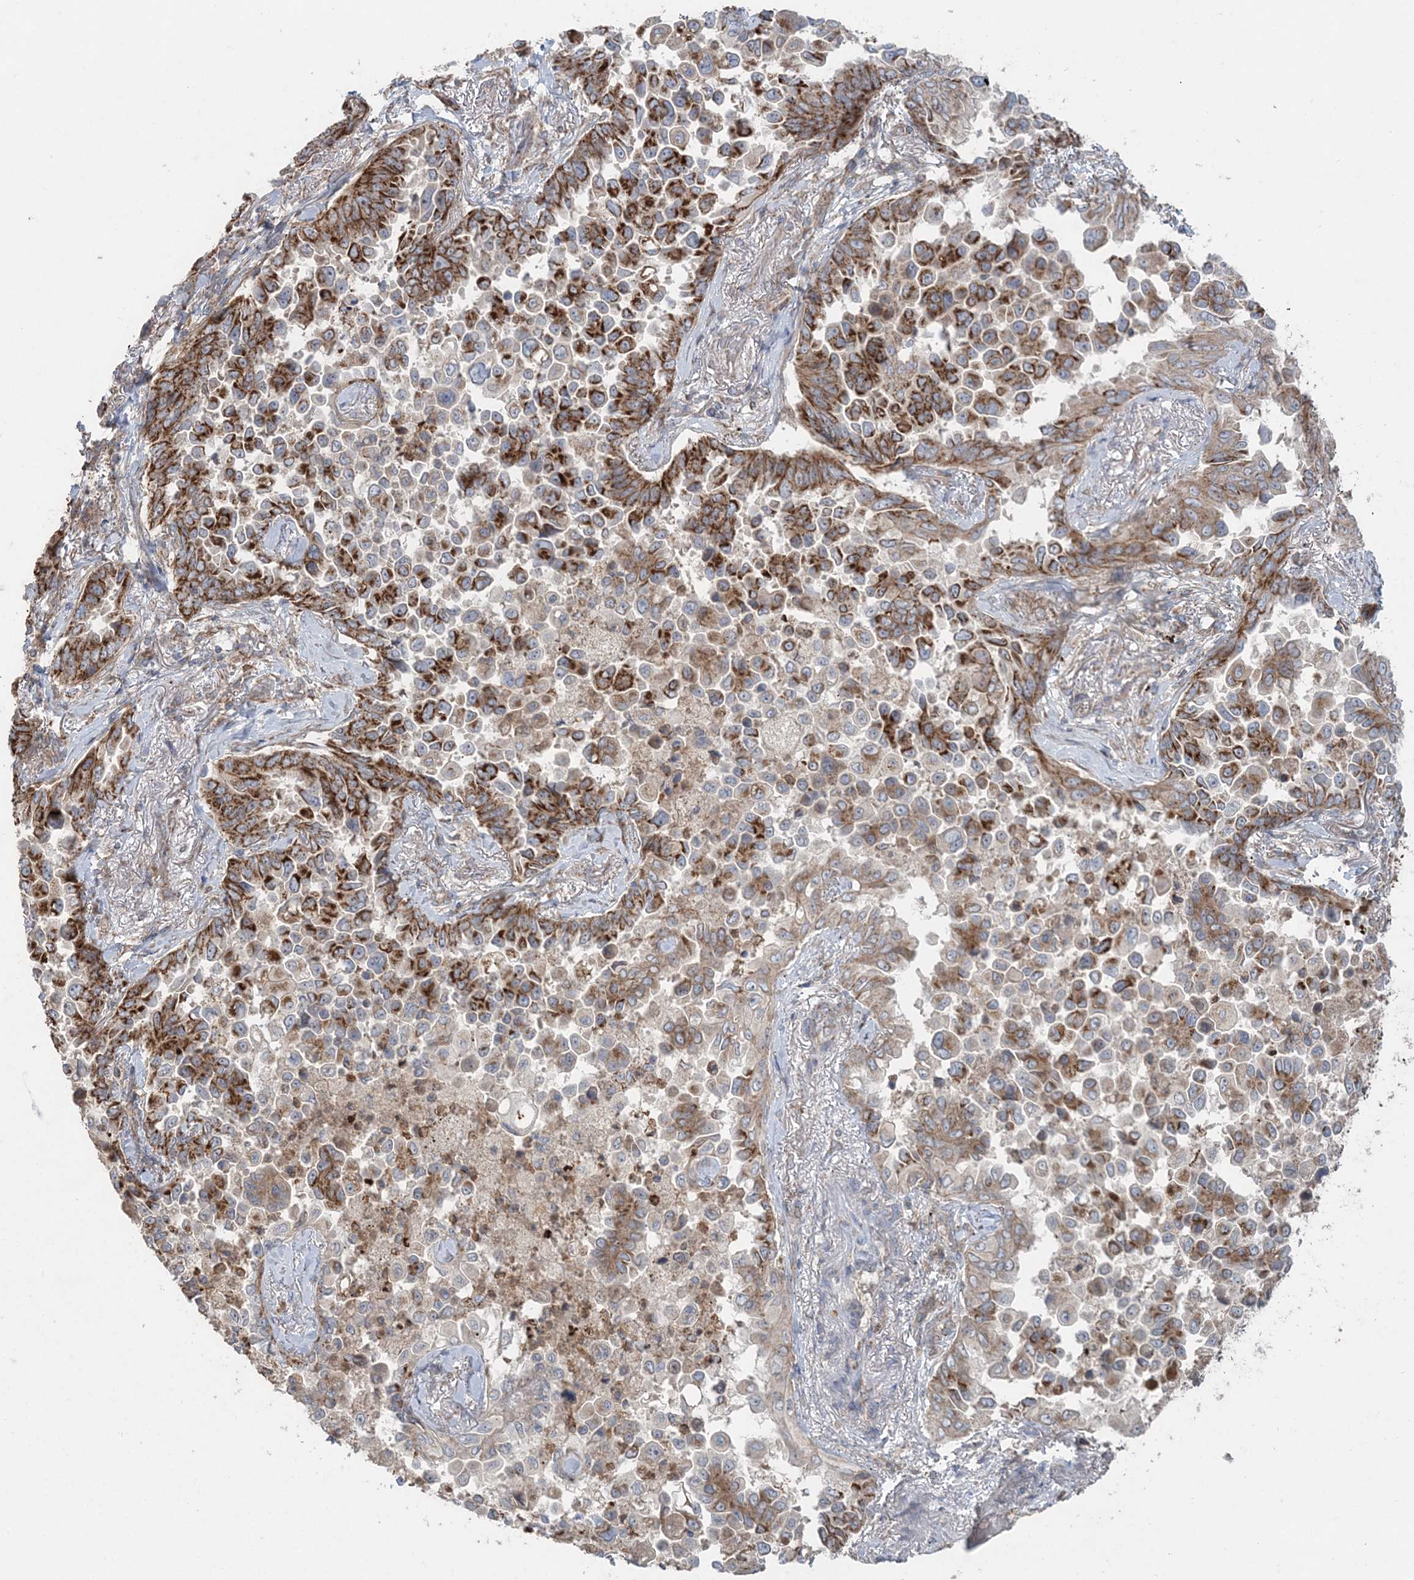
{"staining": {"intensity": "strong", "quantity": ">75%", "location": "cytoplasmic/membranous"}, "tissue": "lung cancer", "cell_type": "Tumor cells", "image_type": "cancer", "snomed": [{"axis": "morphology", "description": "Adenocarcinoma, NOS"}, {"axis": "topography", "description": "Lung"}], "caption": "Strong cytoplasmic/membranous staining is appreciated in about >75% of tumor cells in lung cancer (adenocarcinoma).", "gene": "LRPPRC", "patient": {"sex": "female", "age": 67}}